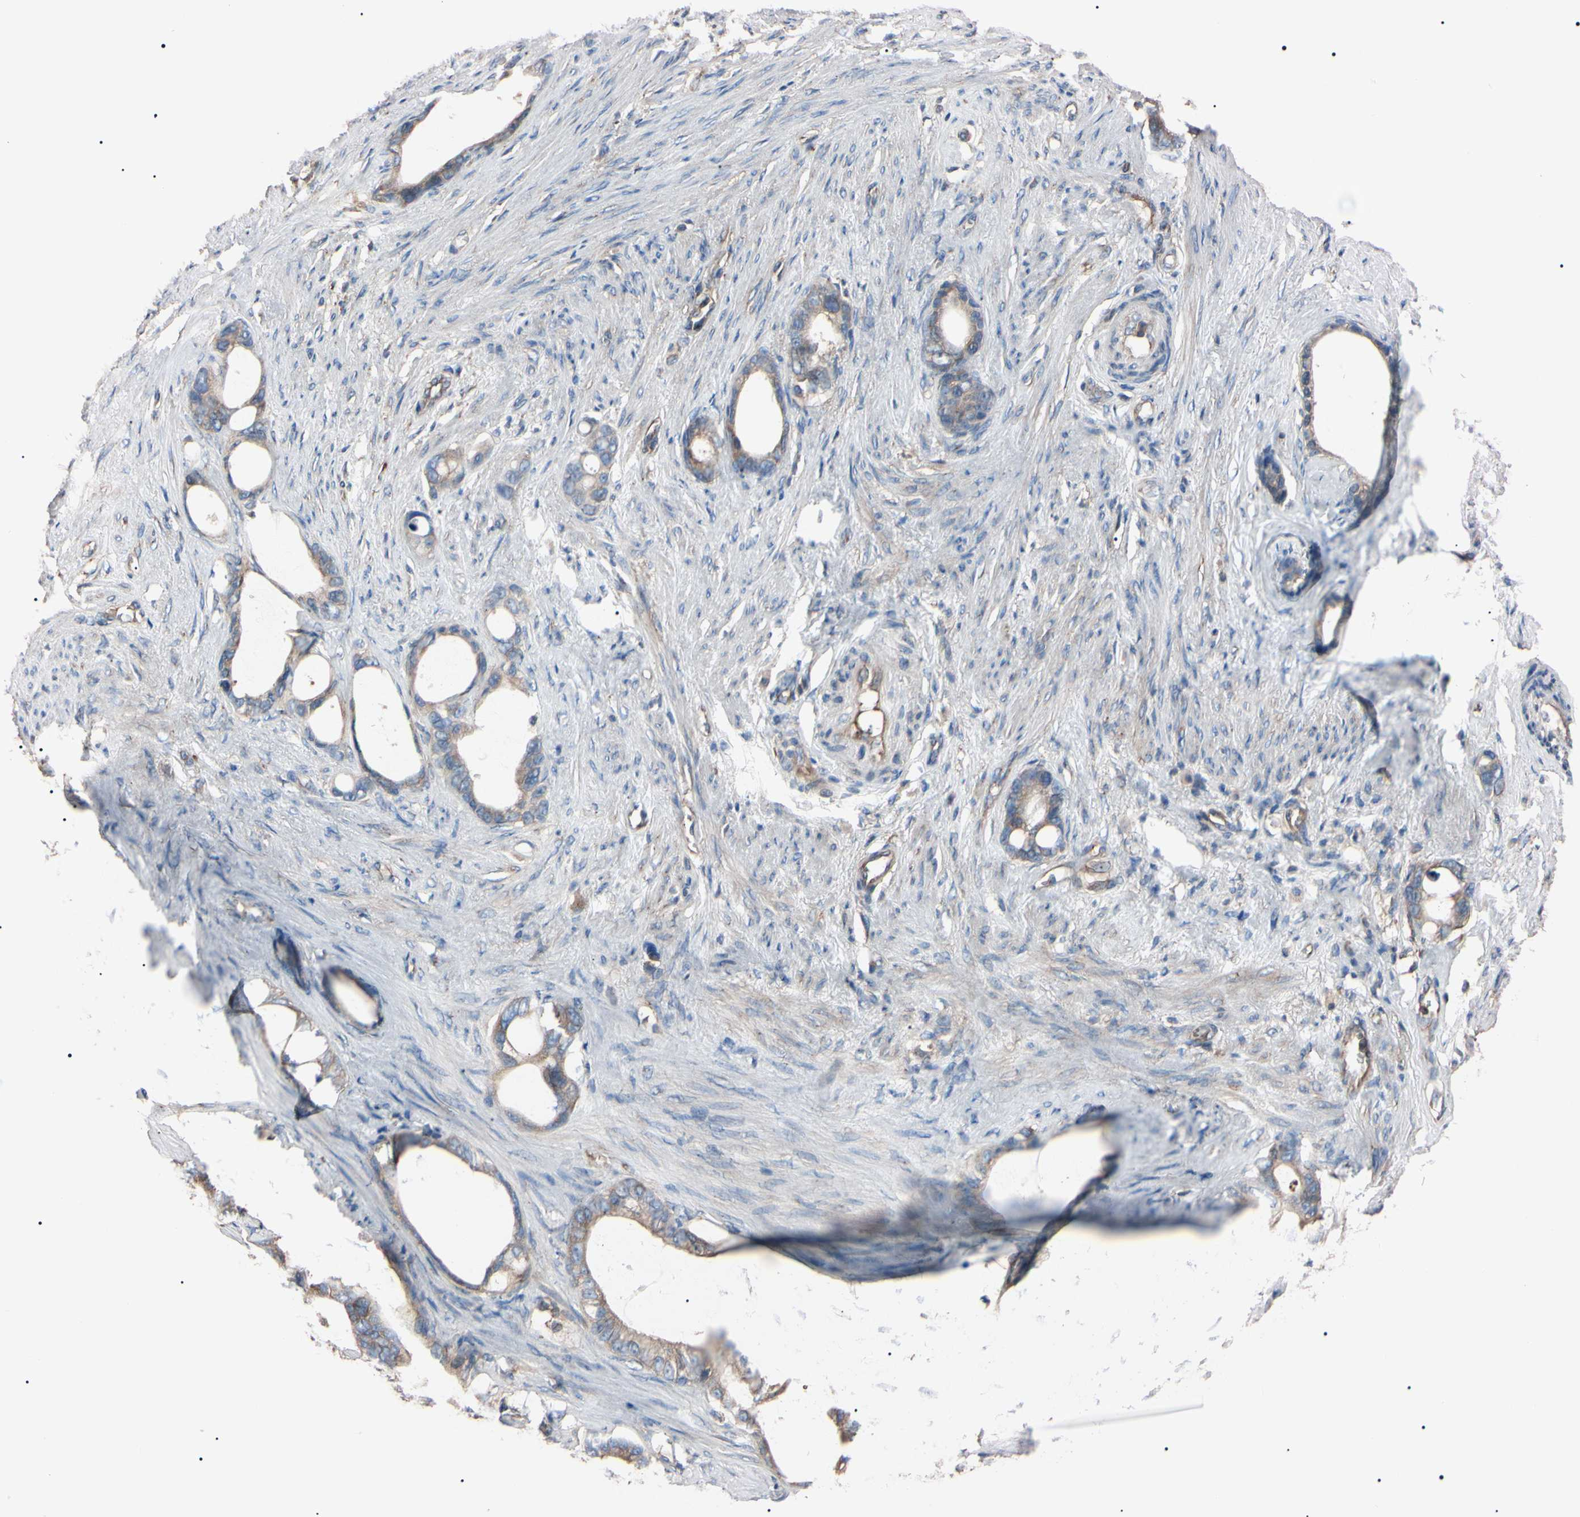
{"staining": {"intensity": "weak", "quantity": ">75%", "location": "cytoplasmic/membranous"}, "tissue": "stomach cancer", "cell_type": "Tumor cells", "image_type": "cancer", "snomed": [{"axis": "morphology", "description": "Adenocarcinoma, NOS"}, {"axis": "topography", "description": "Stomach"}], "caption": "Tumor cells display low levels of weak cytoplasmic/membranous staining in approximately >75% of cells in human stomach cancer (adenocarcinoma). (brown staining indicates protein expression, while blue staining denotes nuclei).", "gene": "PRKACA", "patient": {"sex": "female", "age": 75}}